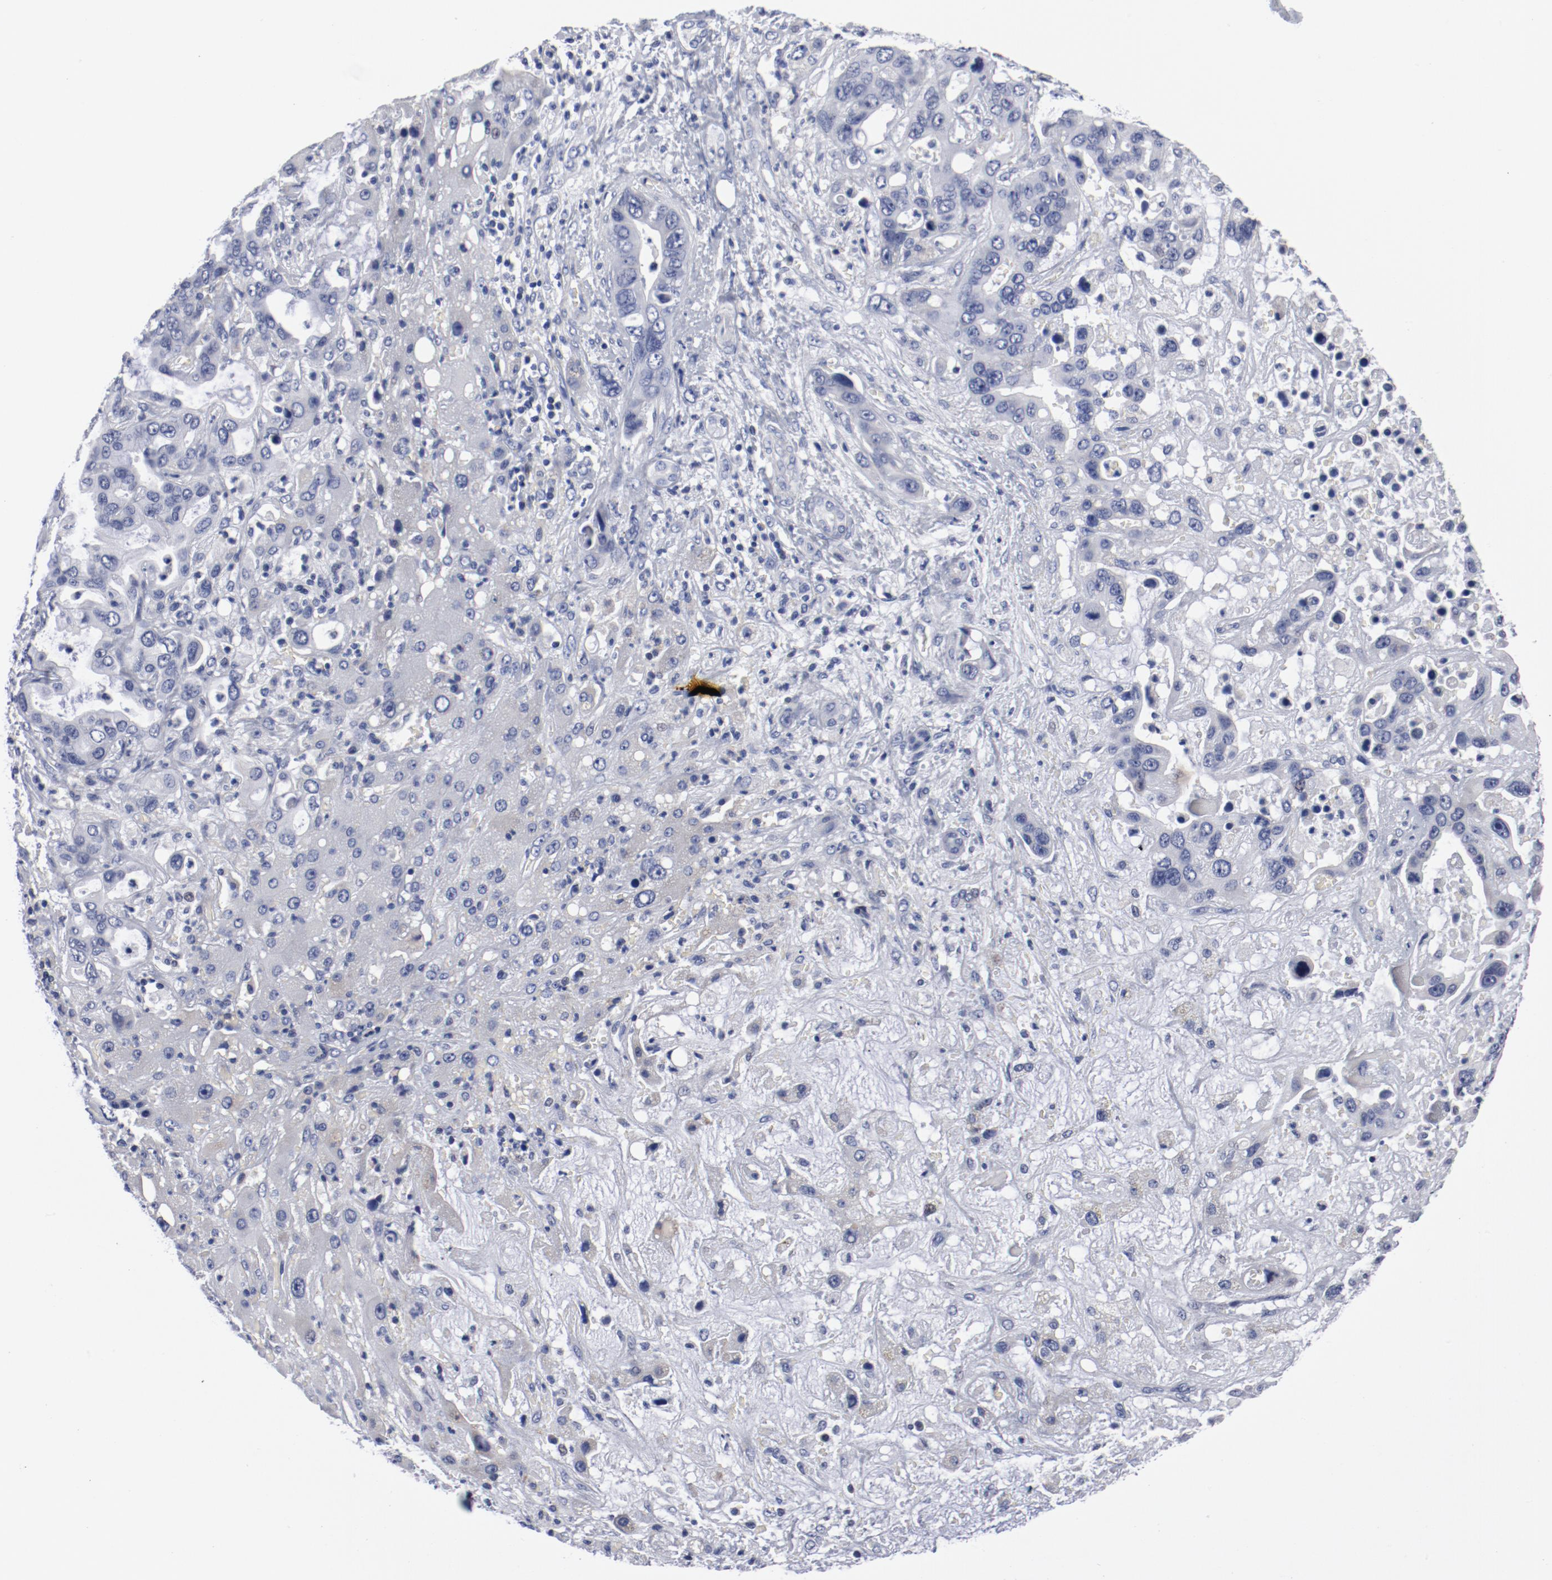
{"staining": {"intensity": "negative", "quantity": "none", "location": "none"}, "tissue": "liver cancer", "cell_type": "Tumor cells", "image_type": "cancer", "snomed": [{"axis": "morphology", "description": "Cholangiocarcinoma"}, {"axis": "topography", "description": "Liver"}], "caption": "High magnification brightfield microscopy of liver cholangiocarcinoma stained with DAB (3,3'-diaminobenzidine) (brown) and counterstained with hematoxylin (blue): tumor cells show no significant staining.", "gene": "KCNK13", "patient": {"sex": "female", "age": 65}}